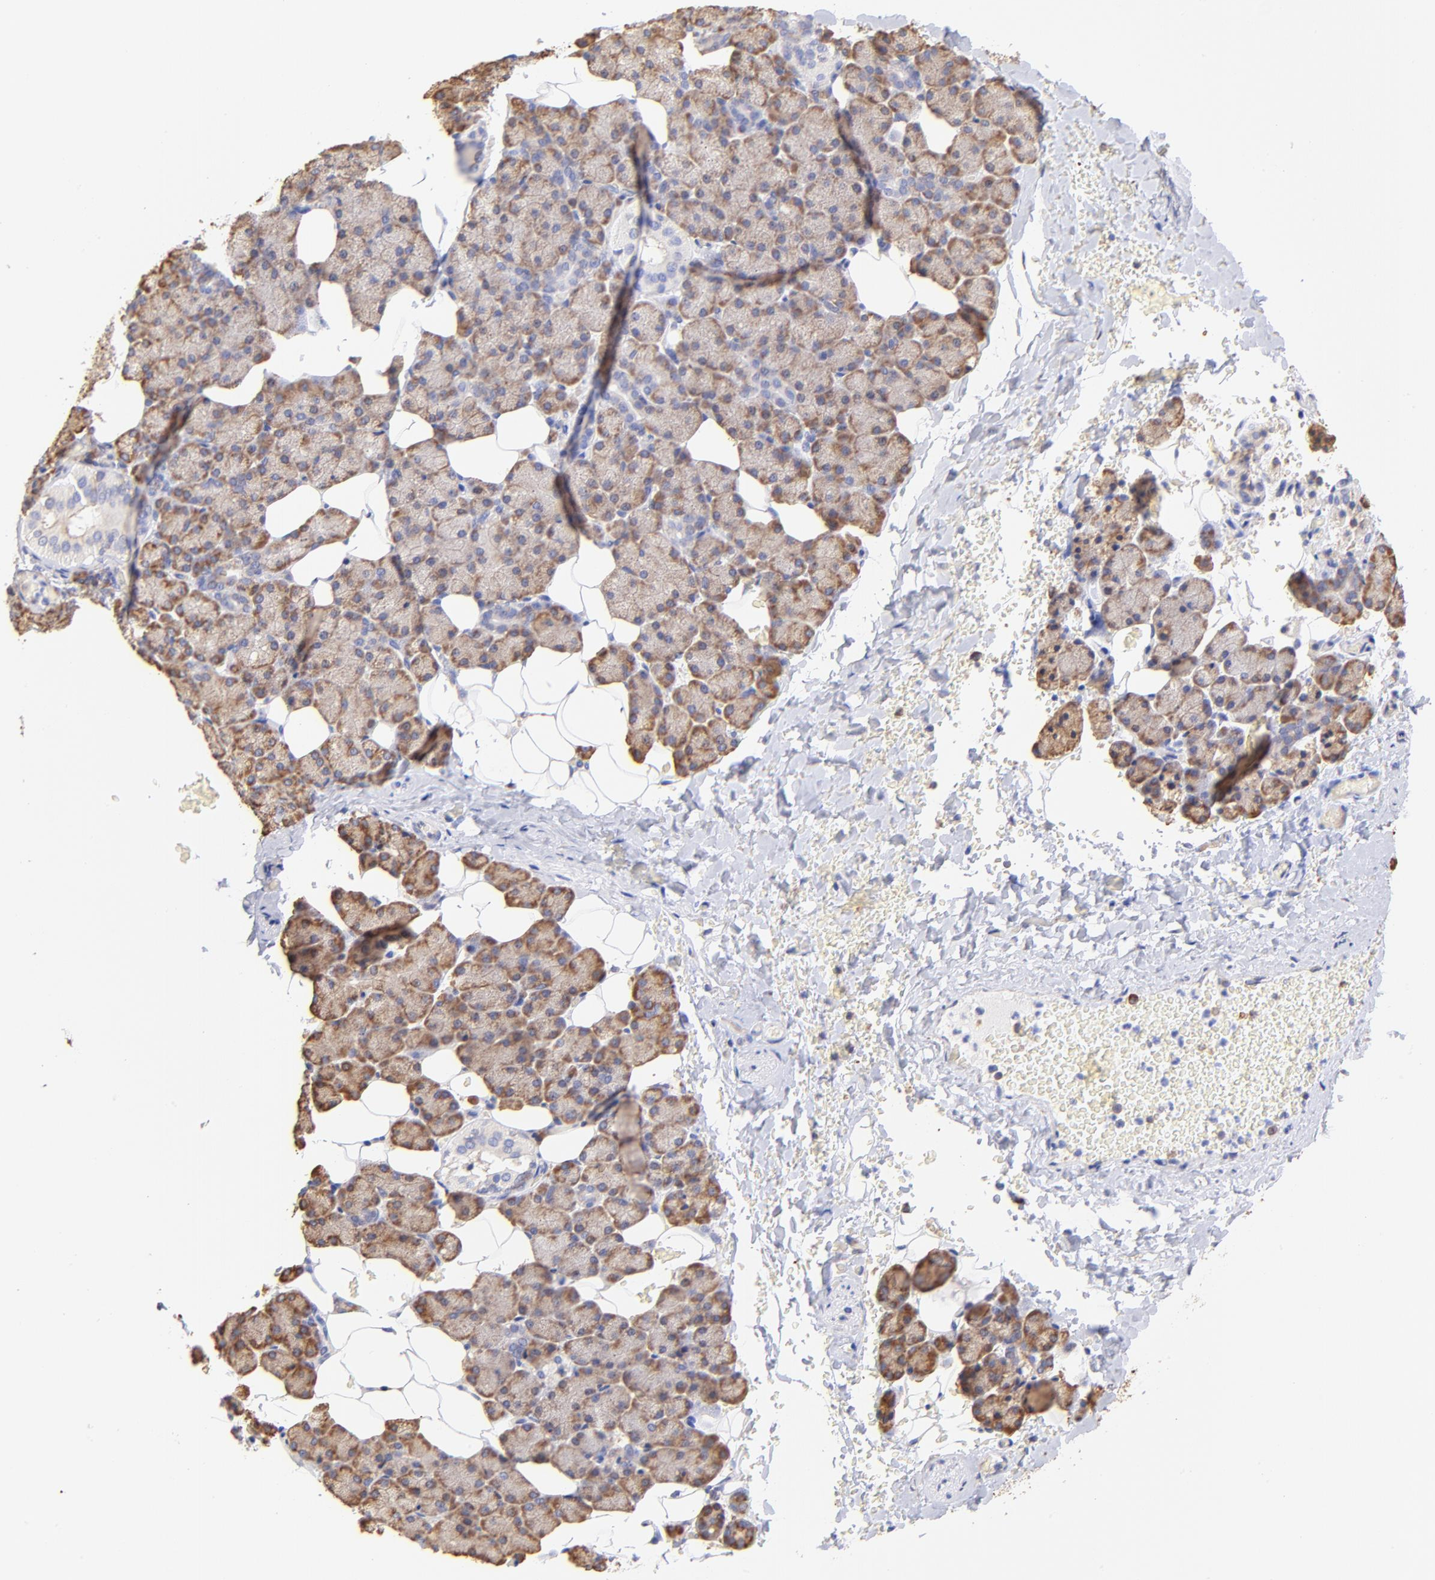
{"staining": {"intensity": "moderate", "quantity": ">75%", "location": "cytoplasmic/membranous"}, "tissue": "salivary gland", "cell_type": "Glandular cells", "image_type": "normal", "snomed": [{"axis": "morphology", "description": "Normal tissue, NOS"}, {"axis": "topography", "description": "Lymph node"}, {"axis": "topography", "description": "Salivary gland"}], "caption": "Immunohistochemical staining of normal human salivary gland shows moderate cytoplasmic/membranous protein staining in about >75% of glandular cells.", "gene": "RPL30", "patient": {"sex": "male", "age": 8}}